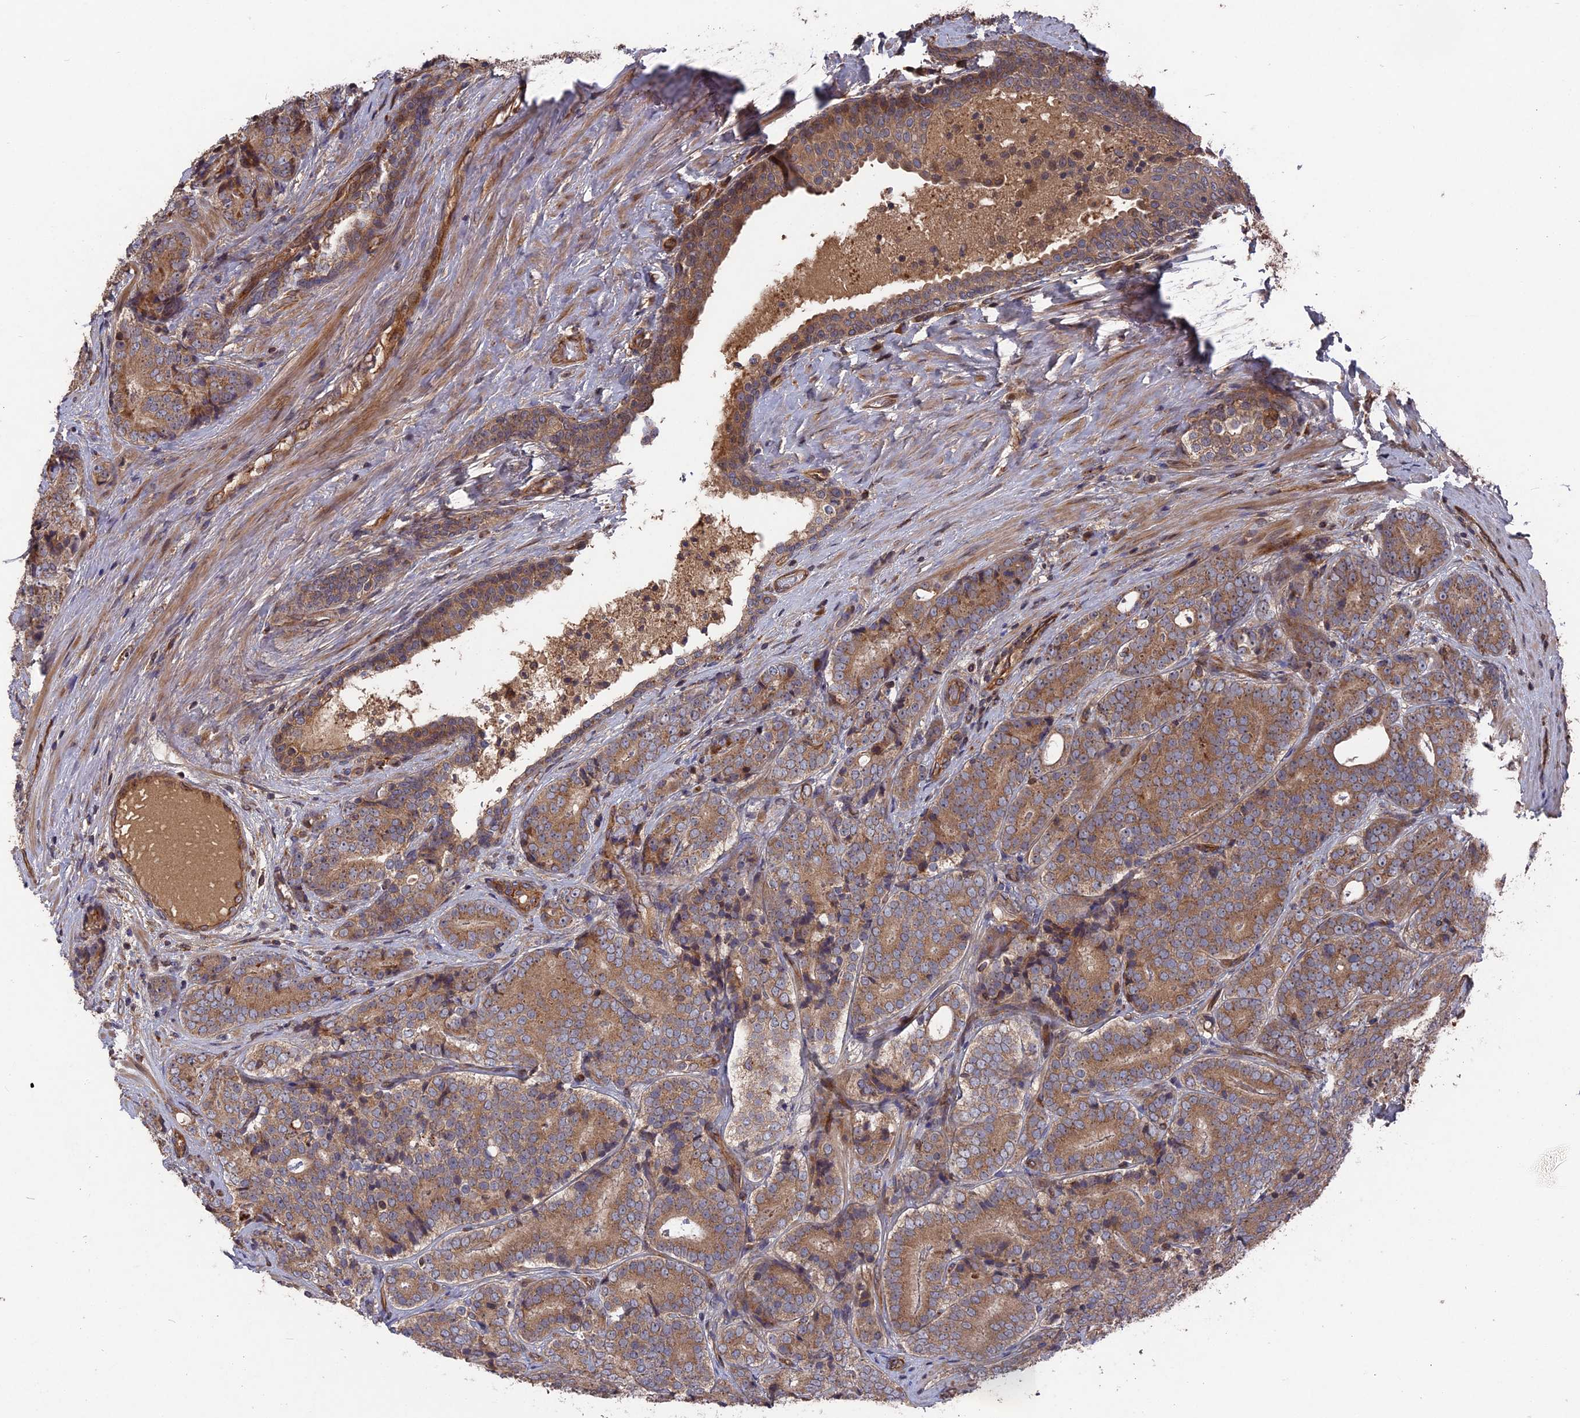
{"staining": {"intensity": "moderate", "quantity": ">75%", "location": "cytoplasmic/membranous"}, "tissue": "prostate cancer", "cell_type": "Tumor cells", "image_type": "cancer", "snomed": [{"axis": "morphology", "description": "Adenocarcinoma, High grade"}, {"axis": "topography", "description": "Prostate"}], "caption": "Prostate cancer stained with a brown dye demonstrates moderate cytoplasmic/membranous positive expression in approximately >75% of tumor cells.", "gene": "DEF8", "patient": {"sex": "male", "age": 56}}